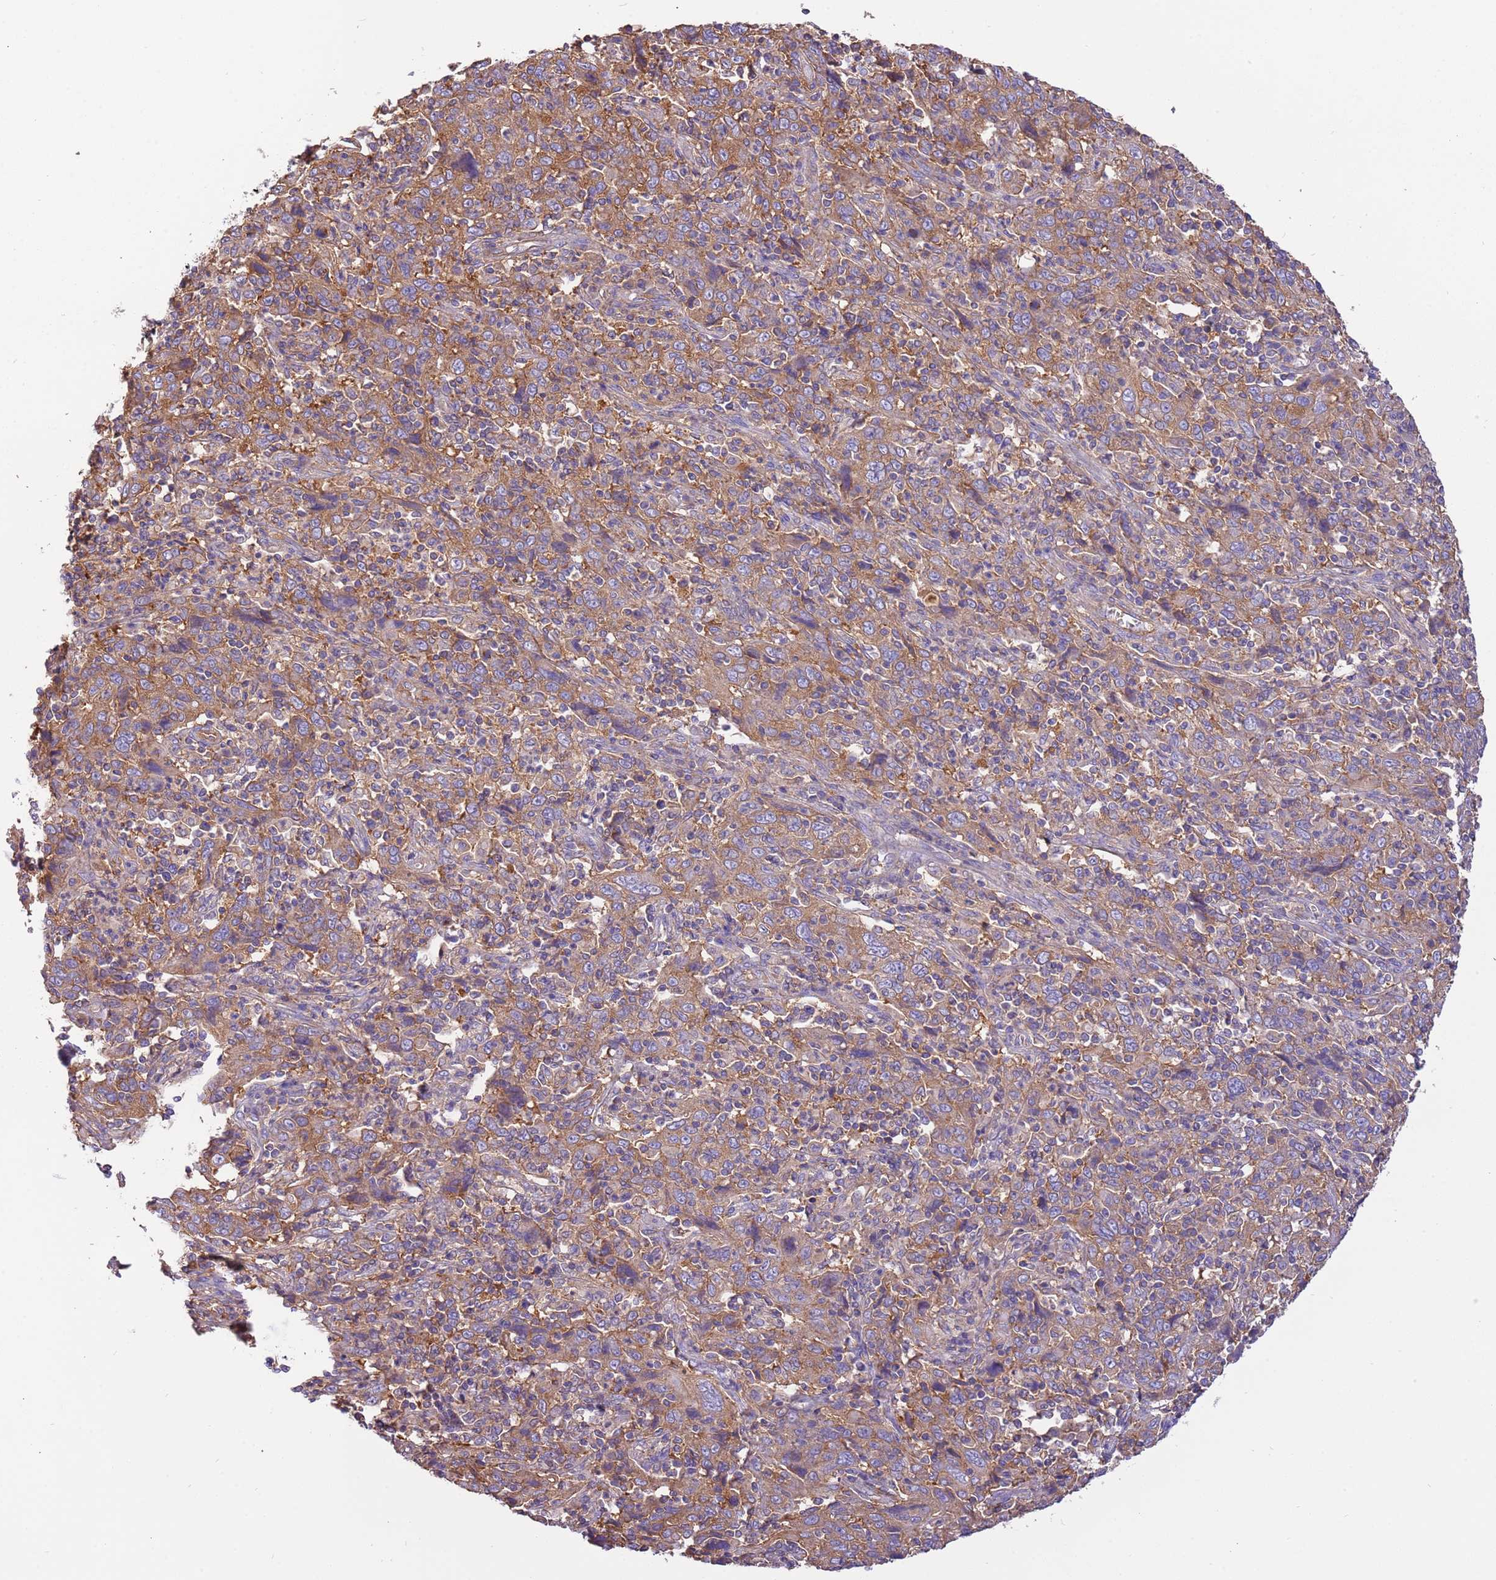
{"staining": {"intensity": "moderate", "quantity": ">75%", "location": "cytoplasmic/membranous"}, "tissue": "cervical cancer", "cell_type": "Tumor cells", "image_type": "cancer", "snomed": [{"axis": "morphology", "description": "Squamous cell carcinoma, NOS"}, {"axis": "topography", "description": "Cervix"}], "caption": "Cervical cancer stained with a brown dye displays moderate cytoplasmic/membranous positive expression in about >75% of tumor cells.", "gene": "NAALADL1", "patient": {"sex": "female", "age": 46}}